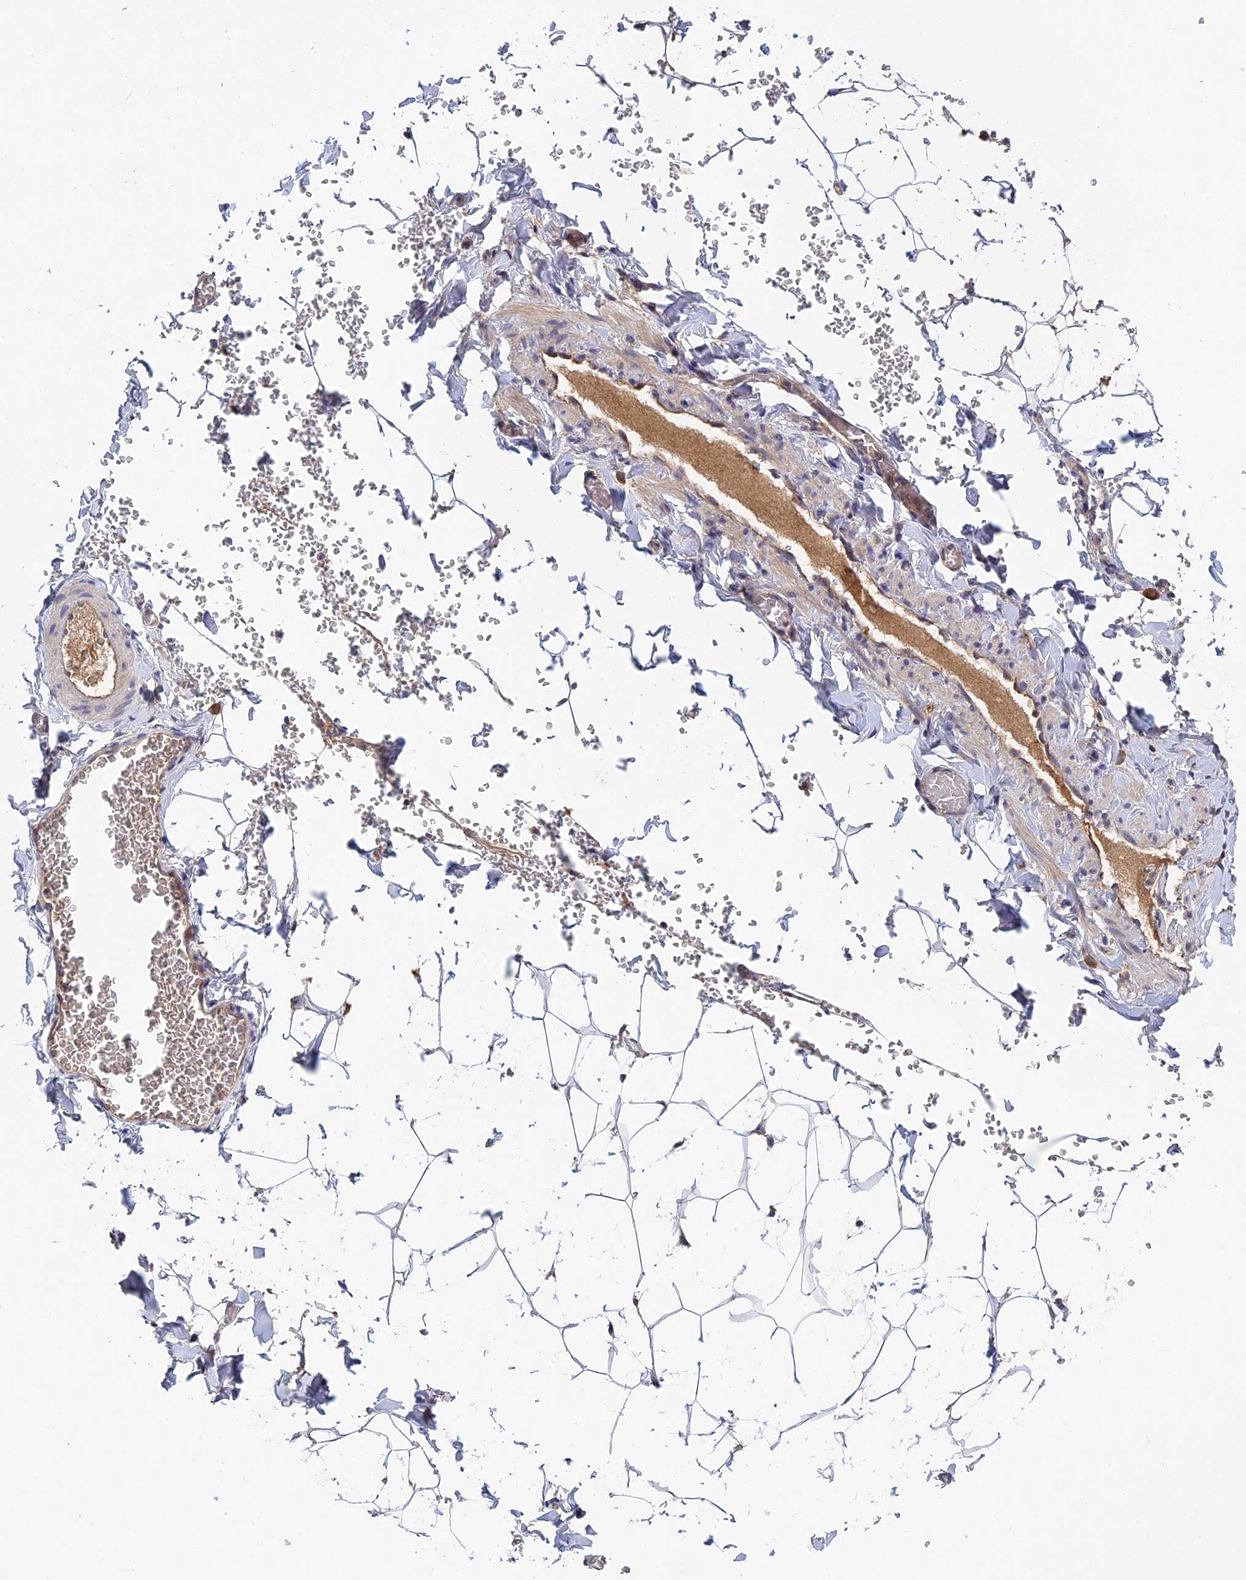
{"staining": {"intensity": "weak", "quantity": "25%-75%", "location": "cytoplasmic/membranous"}, "tissue": "adipose tissue", "cell_type": "Adipocytes", "image_type": "normal", "snomed": [{"axis": "morphology", "description": "Normal tissue, NOS"}, {"axis": "topography", "description": "Gallbladder"}, {"axis": "topography", "description": "Peripheral nerve tissue"}], "caption": "Weak cytoplasmic/membranous staining is present in approximately 25%-75% of adipocytes in normal adipose tissue. Nuclei are stained in blue.", "gene": "RAB15", "patient": {"sex": "male", "age": 38}}